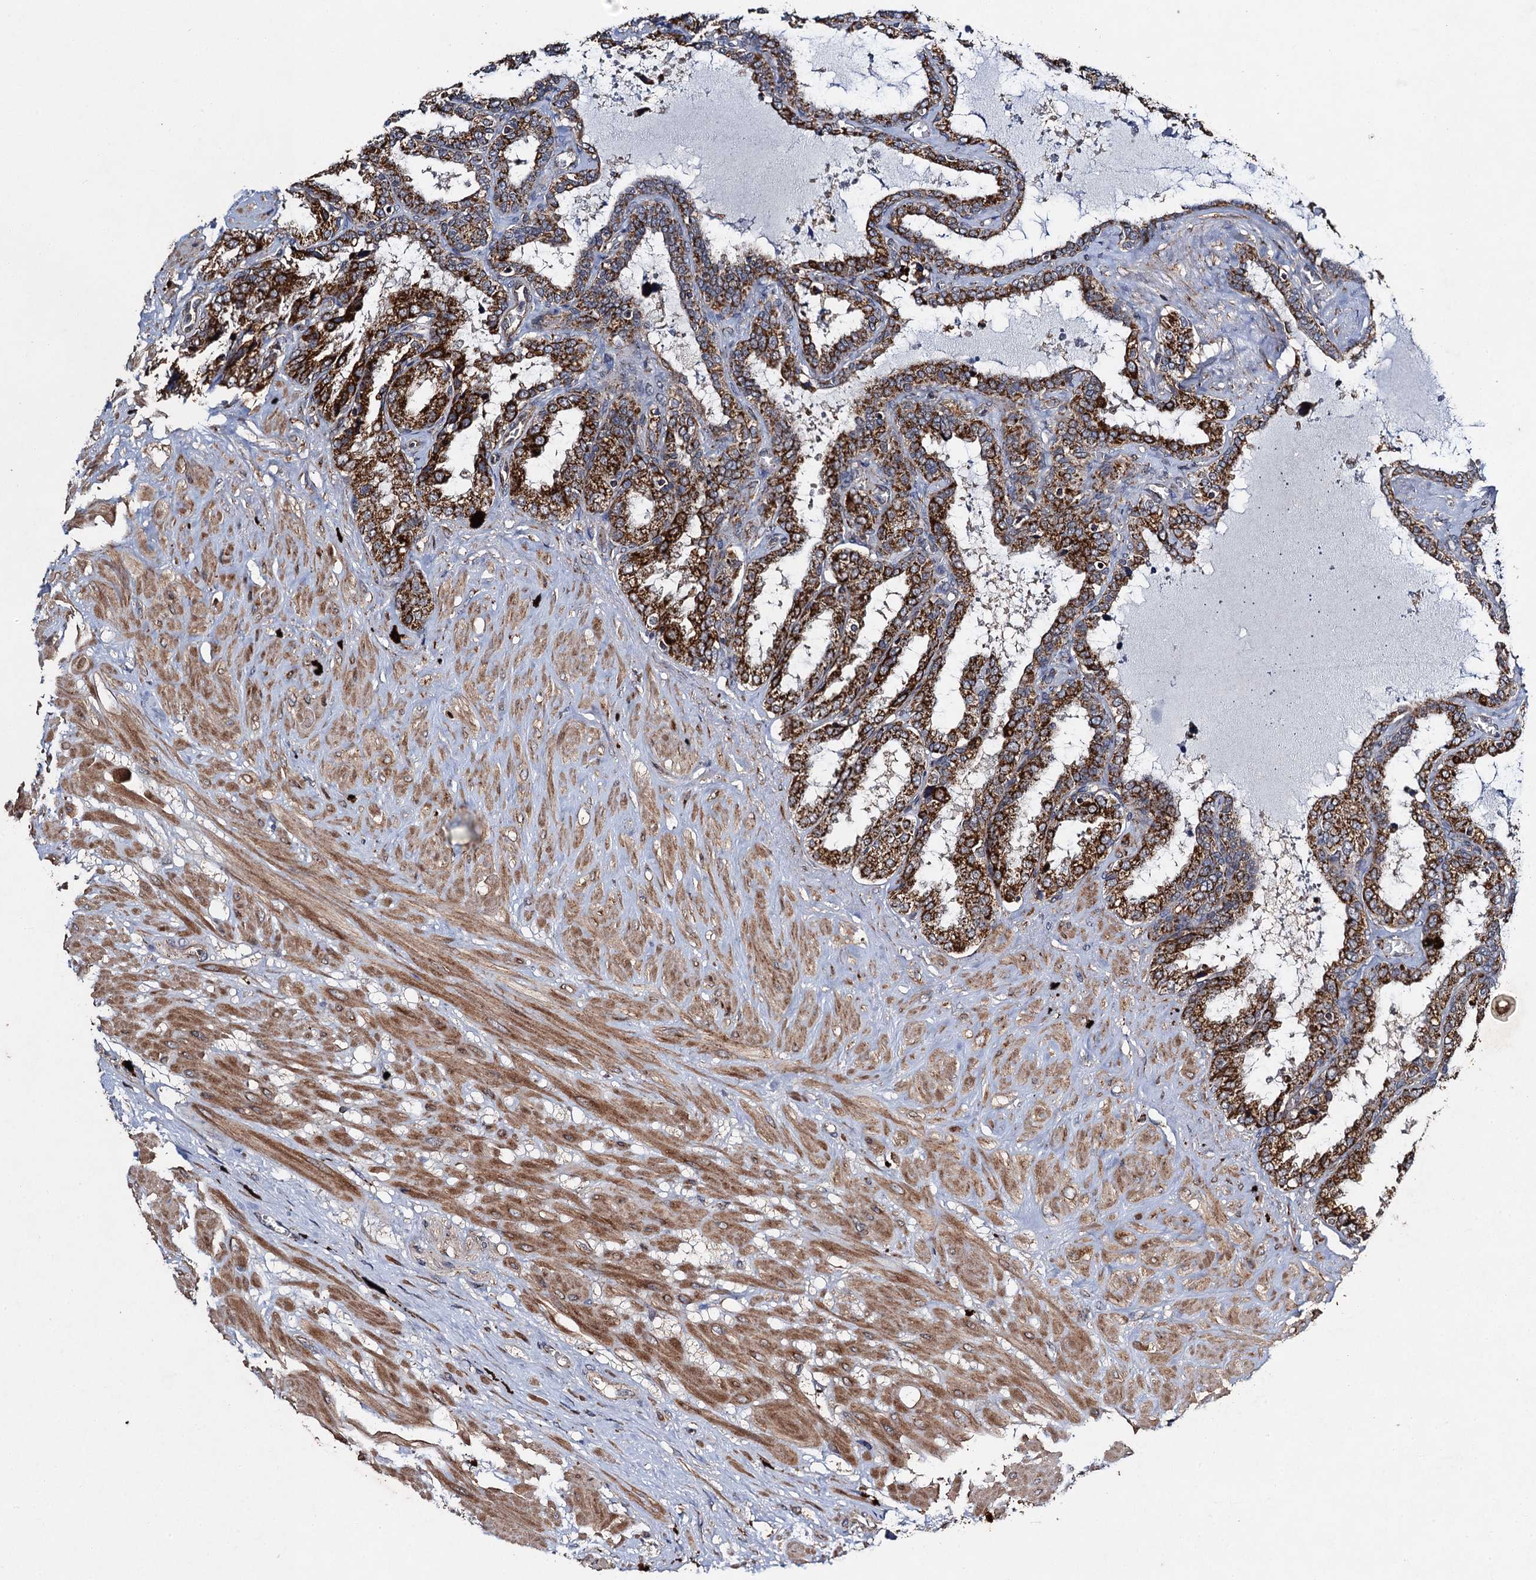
{"staining": {"intensity": "strong", "quantity": ">75%", "location": "cytoplasmic/membranous"}, "tissue": "seminal vesicle", "cell_type": "Glandular cells", "image_type": "normal", "snomed": [{"axis": "morphology", "description": "Normal tissue, NOS"}, {"axis": "topography", "description": "Seminal veicle"}], "caption": "Glandular cells demonstrate strong cytoplasmic/membranous positivity in approximately >75% of cells in normal seminal vesicle. The protein of interest is shown in brown color, while the nuclei are stained blue.", "gene": "NDUFA13", "patient": {"sex": "male", "age": 46}}